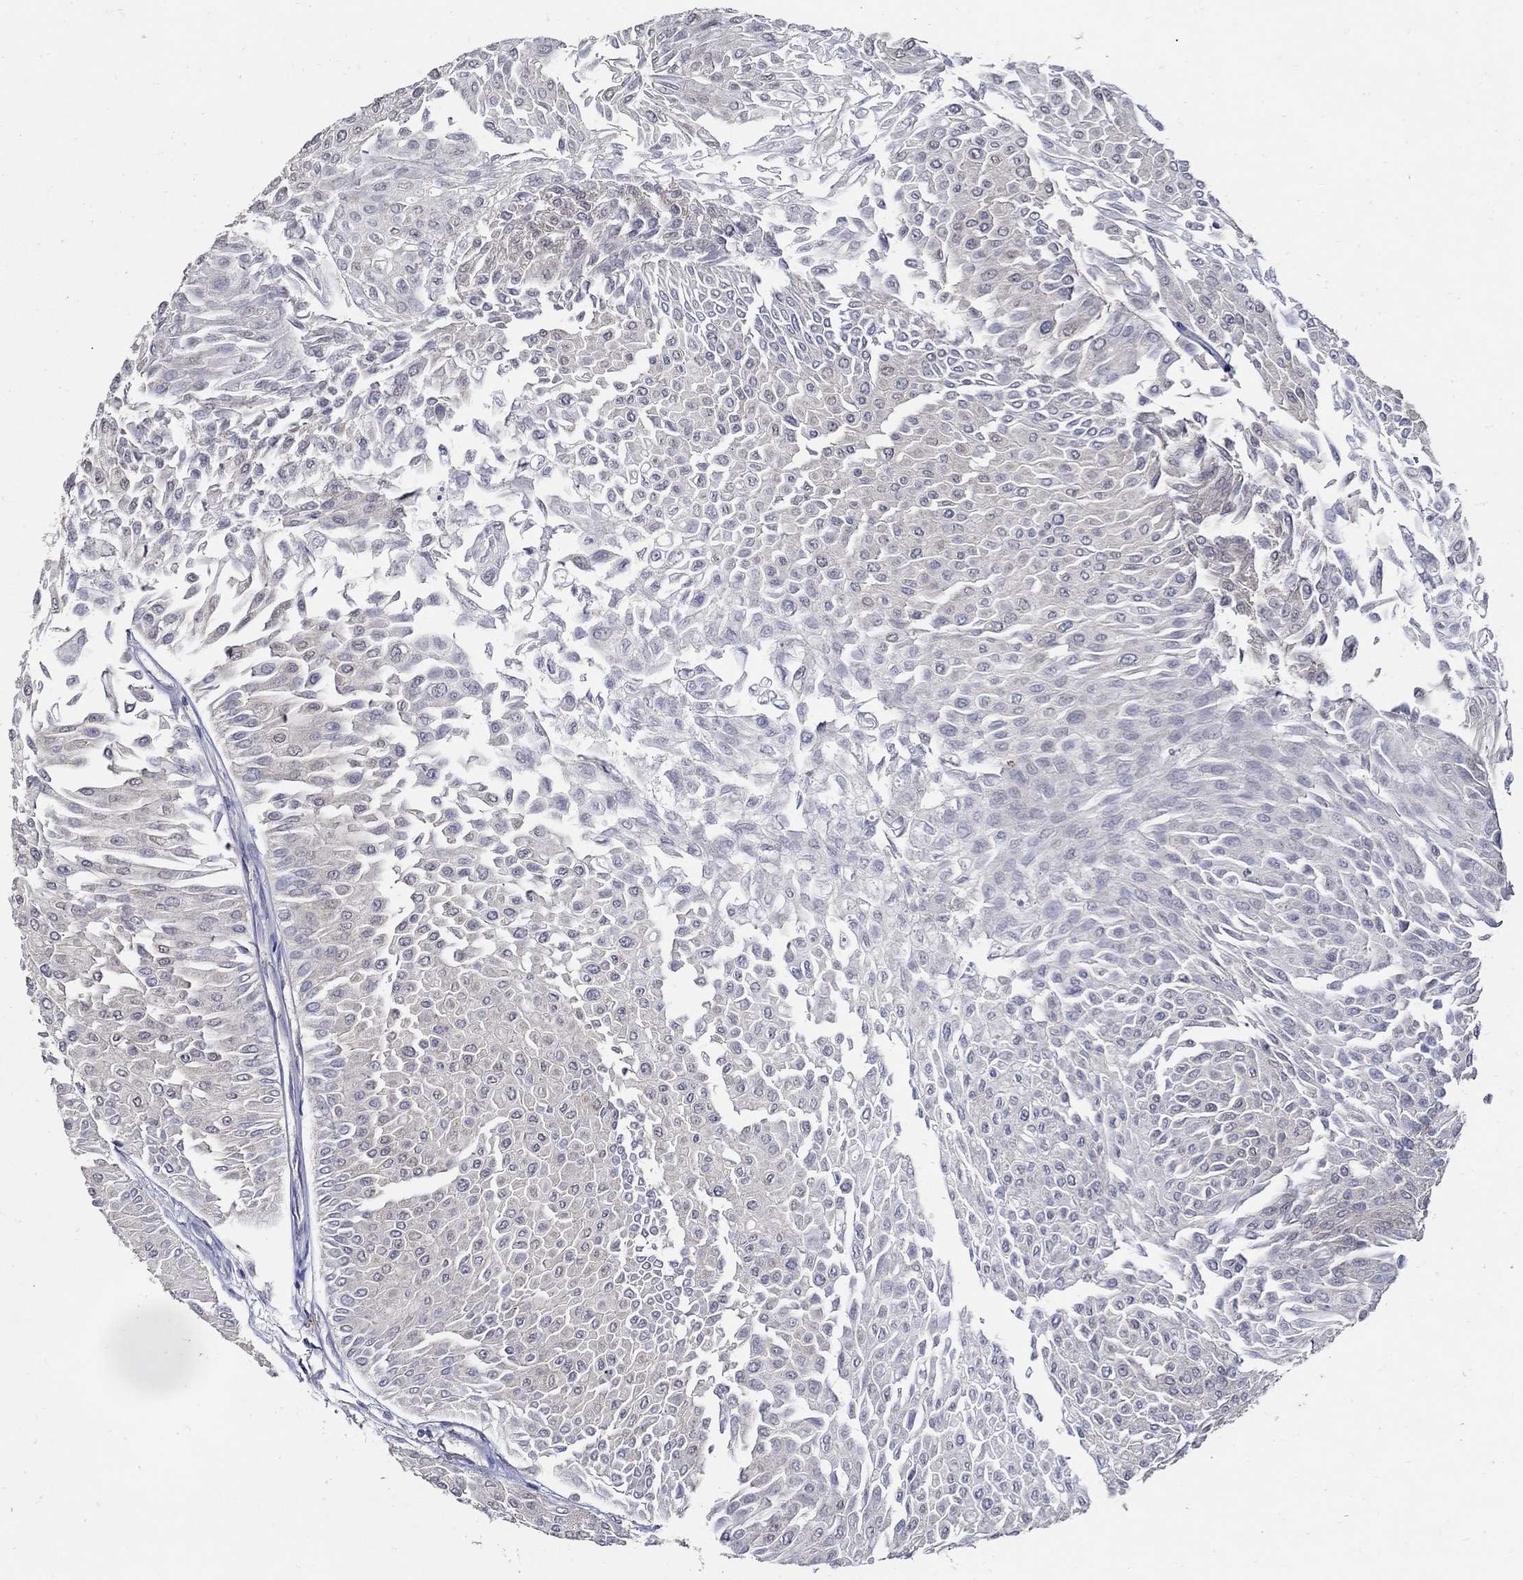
{"staining": {"intensity": "negative", "quantity": "none", "location": "none"}, "tissue": "urothelial cancer", "cell_type": "Tumor cells", "image_type": "cancer", "snomed": [{"axis": "morphology", "description": "Urothelial carcinoma, Low grade"}, {"axis": "topography", "description": "Urinary bladder"}], "caption": "This is an immunohistochemistry (IHC) photomicrograph of urothelial cancer. There is no staining in tumor cells.", "gene": "MTHFR", "patient": {"sex": "male", "age": 67}}